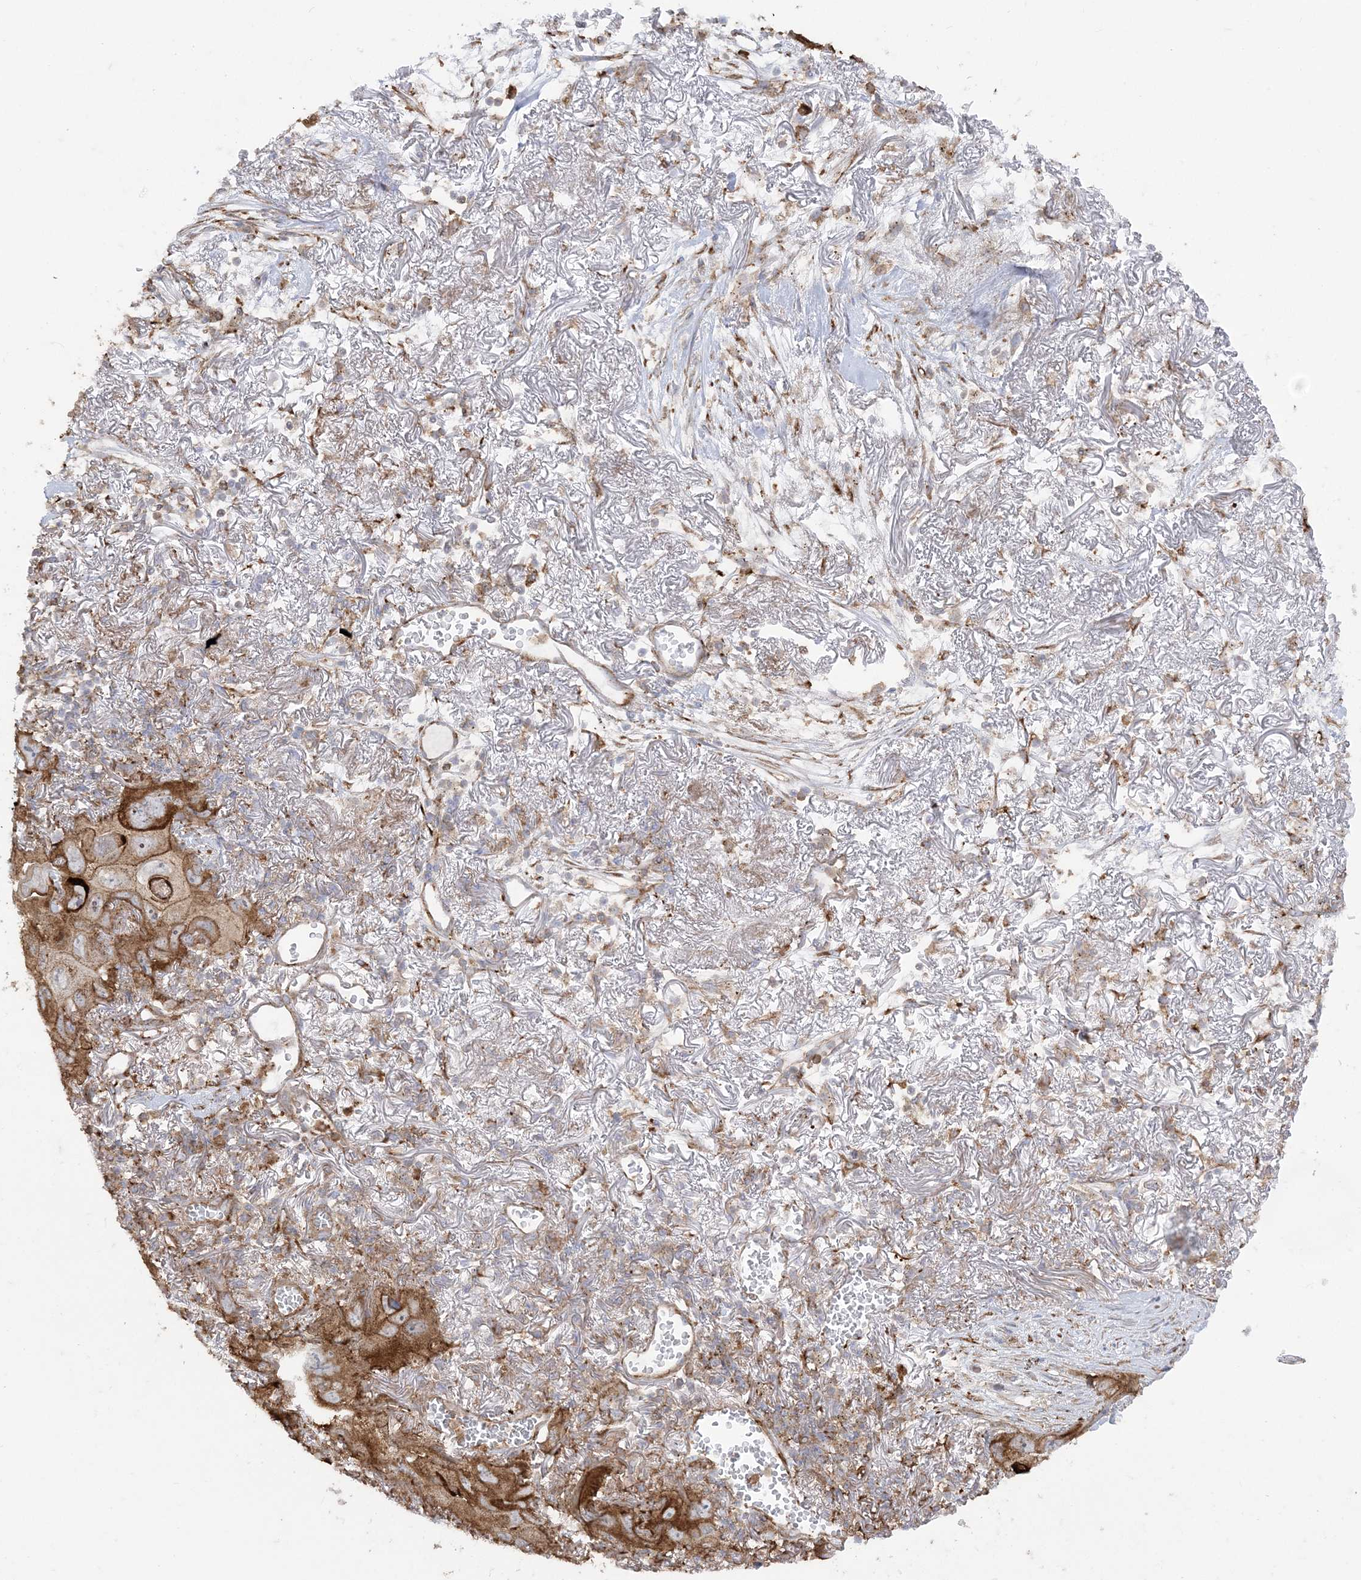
{"staining": {"intensity": "moderate", "quantity": ">75%", "location": "cytoplasmic/membranous"}, "tissue": "lung cancer", "cell_type": "Tumor cells", "image_type": "cancer", "snomed": [{"axis": "morphology", "description": "Squamous cell carcinoma, NOS"}, {"axis": "topography", "description": "Lung"}], "caption": "The image reveals immunohistochemical staining of squamous cell carcinoma (lung). There is moderate cytoplasmic/membranous expression is appreciated in approximately >75% of tumor cells.", "gene": "DERL3", "patient": {"sex": "female", "age": 73}}